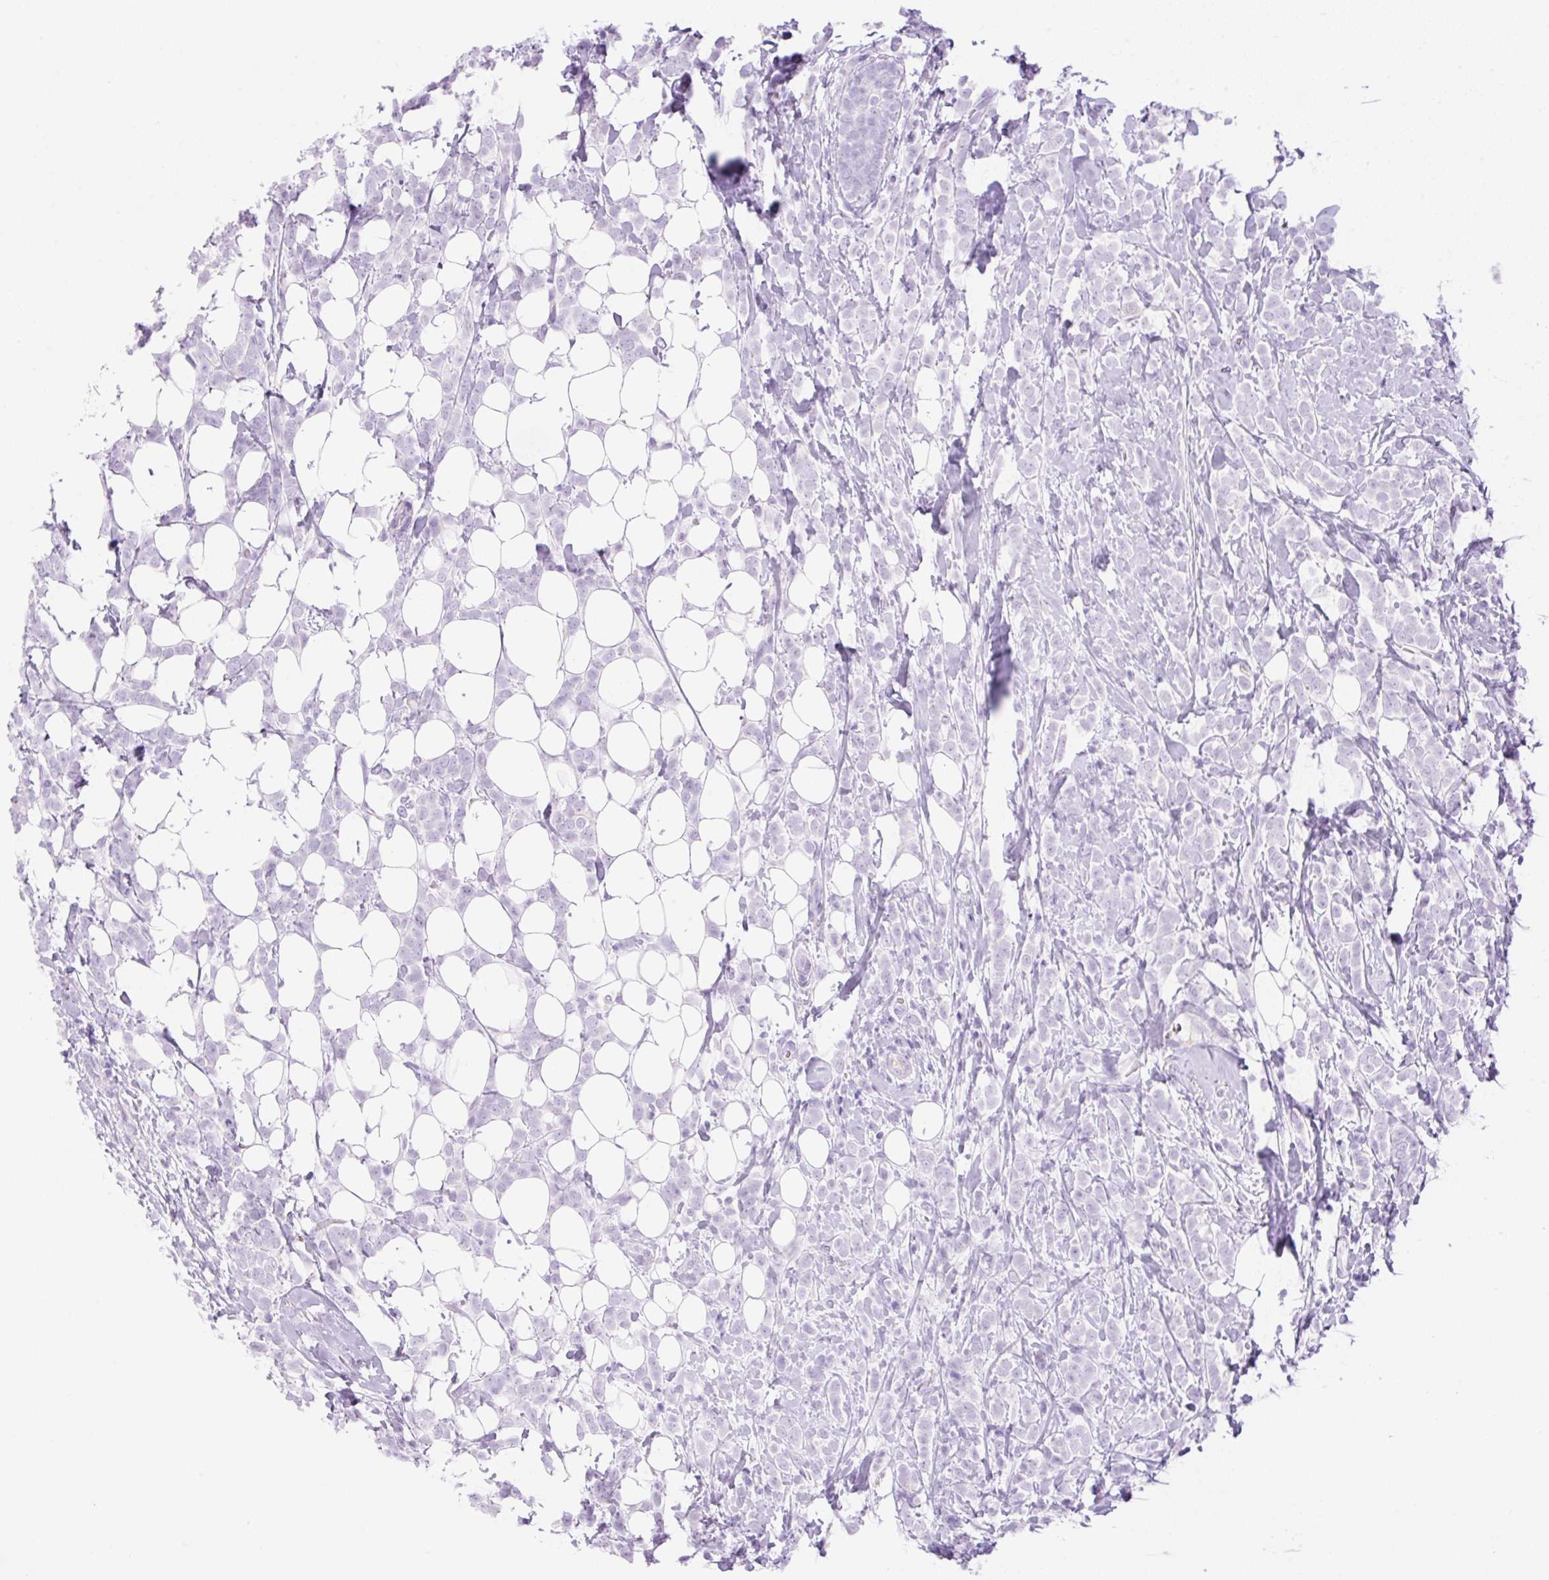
{"staining": {"intensity": "negative", "quantity": "none", "location": "none"}, "tissue": "breast cancer", "cell_type": "Tumor cells", "image_type": "cancer", "snomed": [{"axis": "morphology", "description": "Lobular carcinoma"}, {"axis": "topography", "description": "Breast"}], "caption": "Immunohistochemistry micrograph of neoplastic tissue: breast cancer (lobular carcinoma) stained with DAB (3,3'-diaminobenzidine) reveals no significant protein positivity in tumor cells.", "gene": "PALM3", "patient": {"sex": "female", "age": 49}}